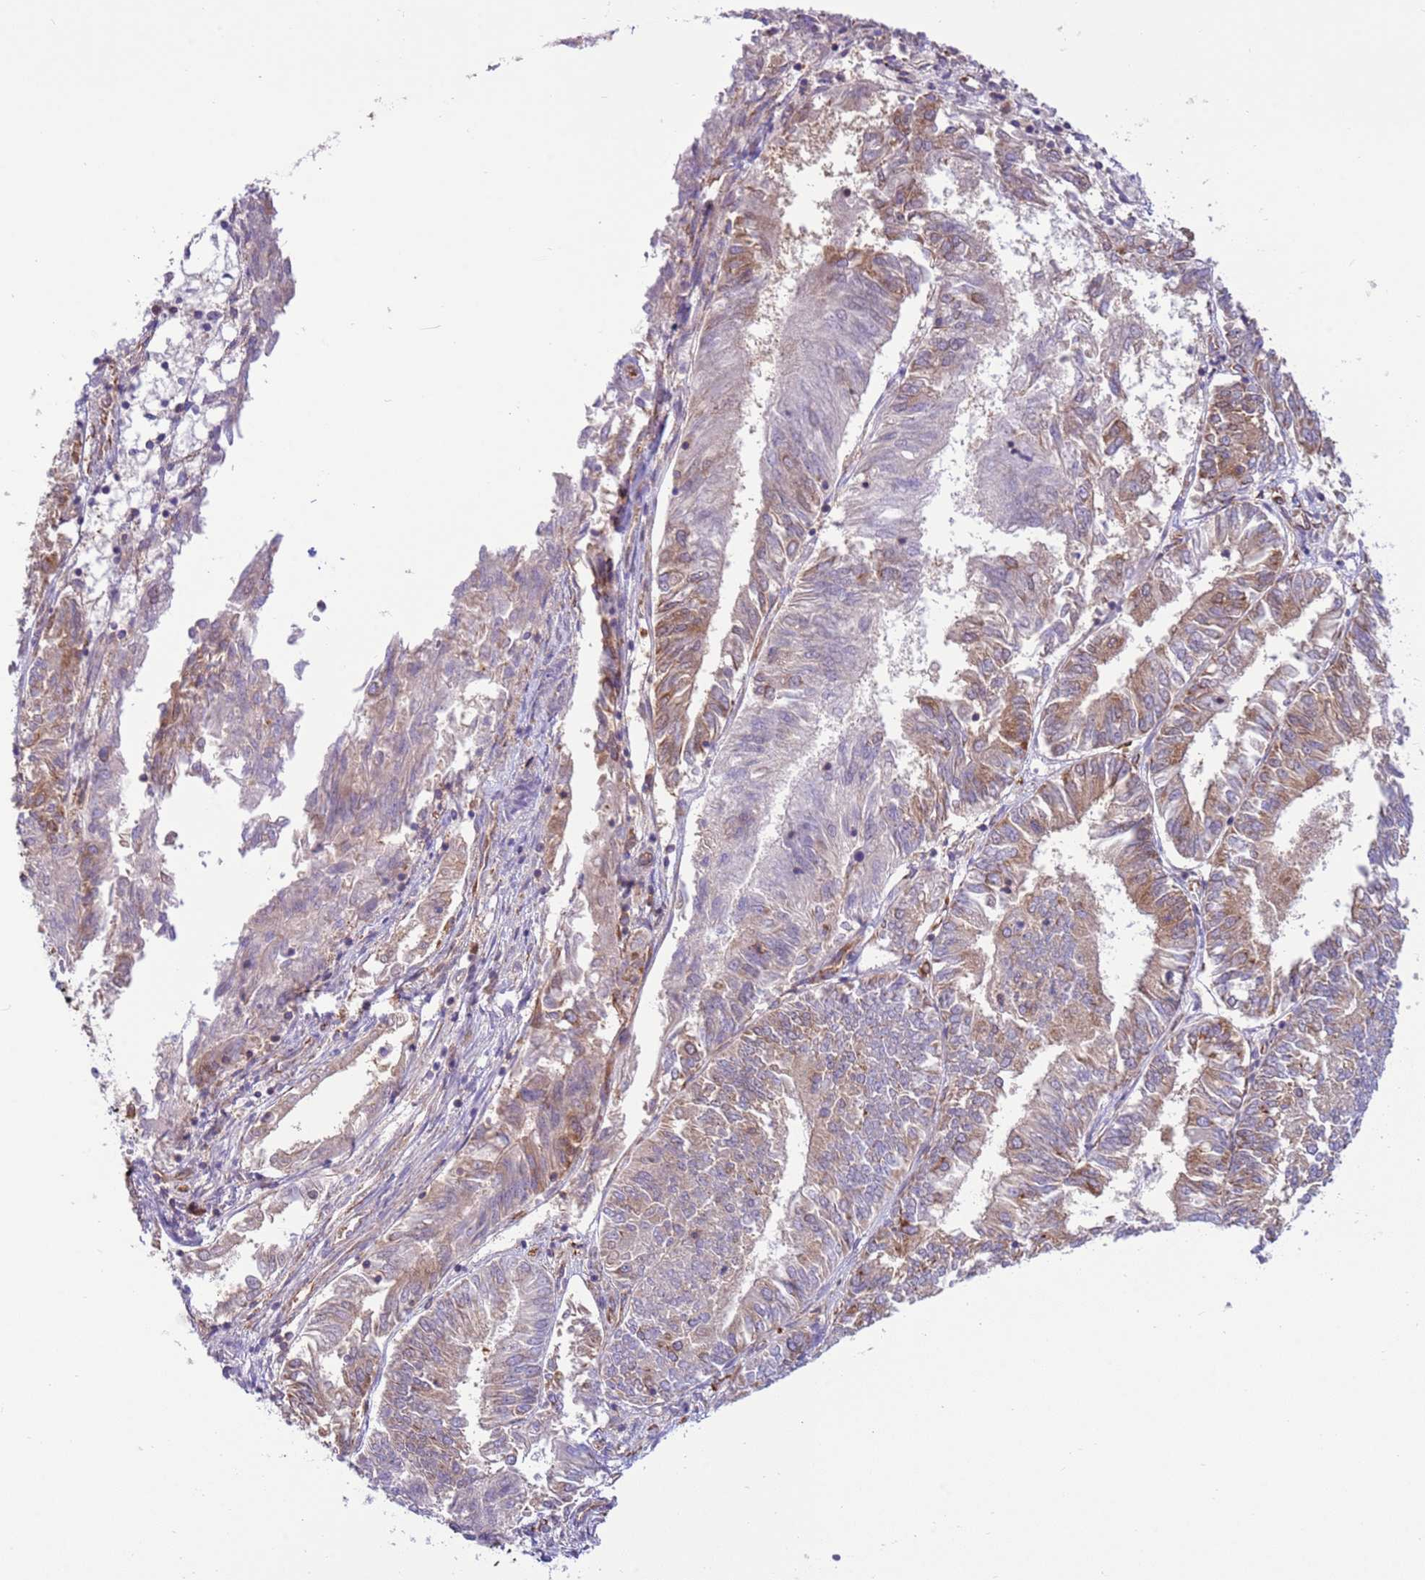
{"staining": {"intensity": "moderate", "quantity": "25%-75%", "location": "cytoplasmic/membranous"}, "tissue": "endometrial cancer", "cell_type": "Tumor cells", "image_type": "cancer", "snomed": [{"axis": "morphology", "description": "Adenocarcinoma, NOS"}, {"axis": "topography", "description": "Endometrium"}], "caption": "Protein expression analysis of human adenocarcinoma (endometrial) reveals moderate cytoplasmic/membranous positivity in approximately 25%-75% of tumor cells.", "gene": "VARS1", "patient": {"sex": "female", "age": 58}}